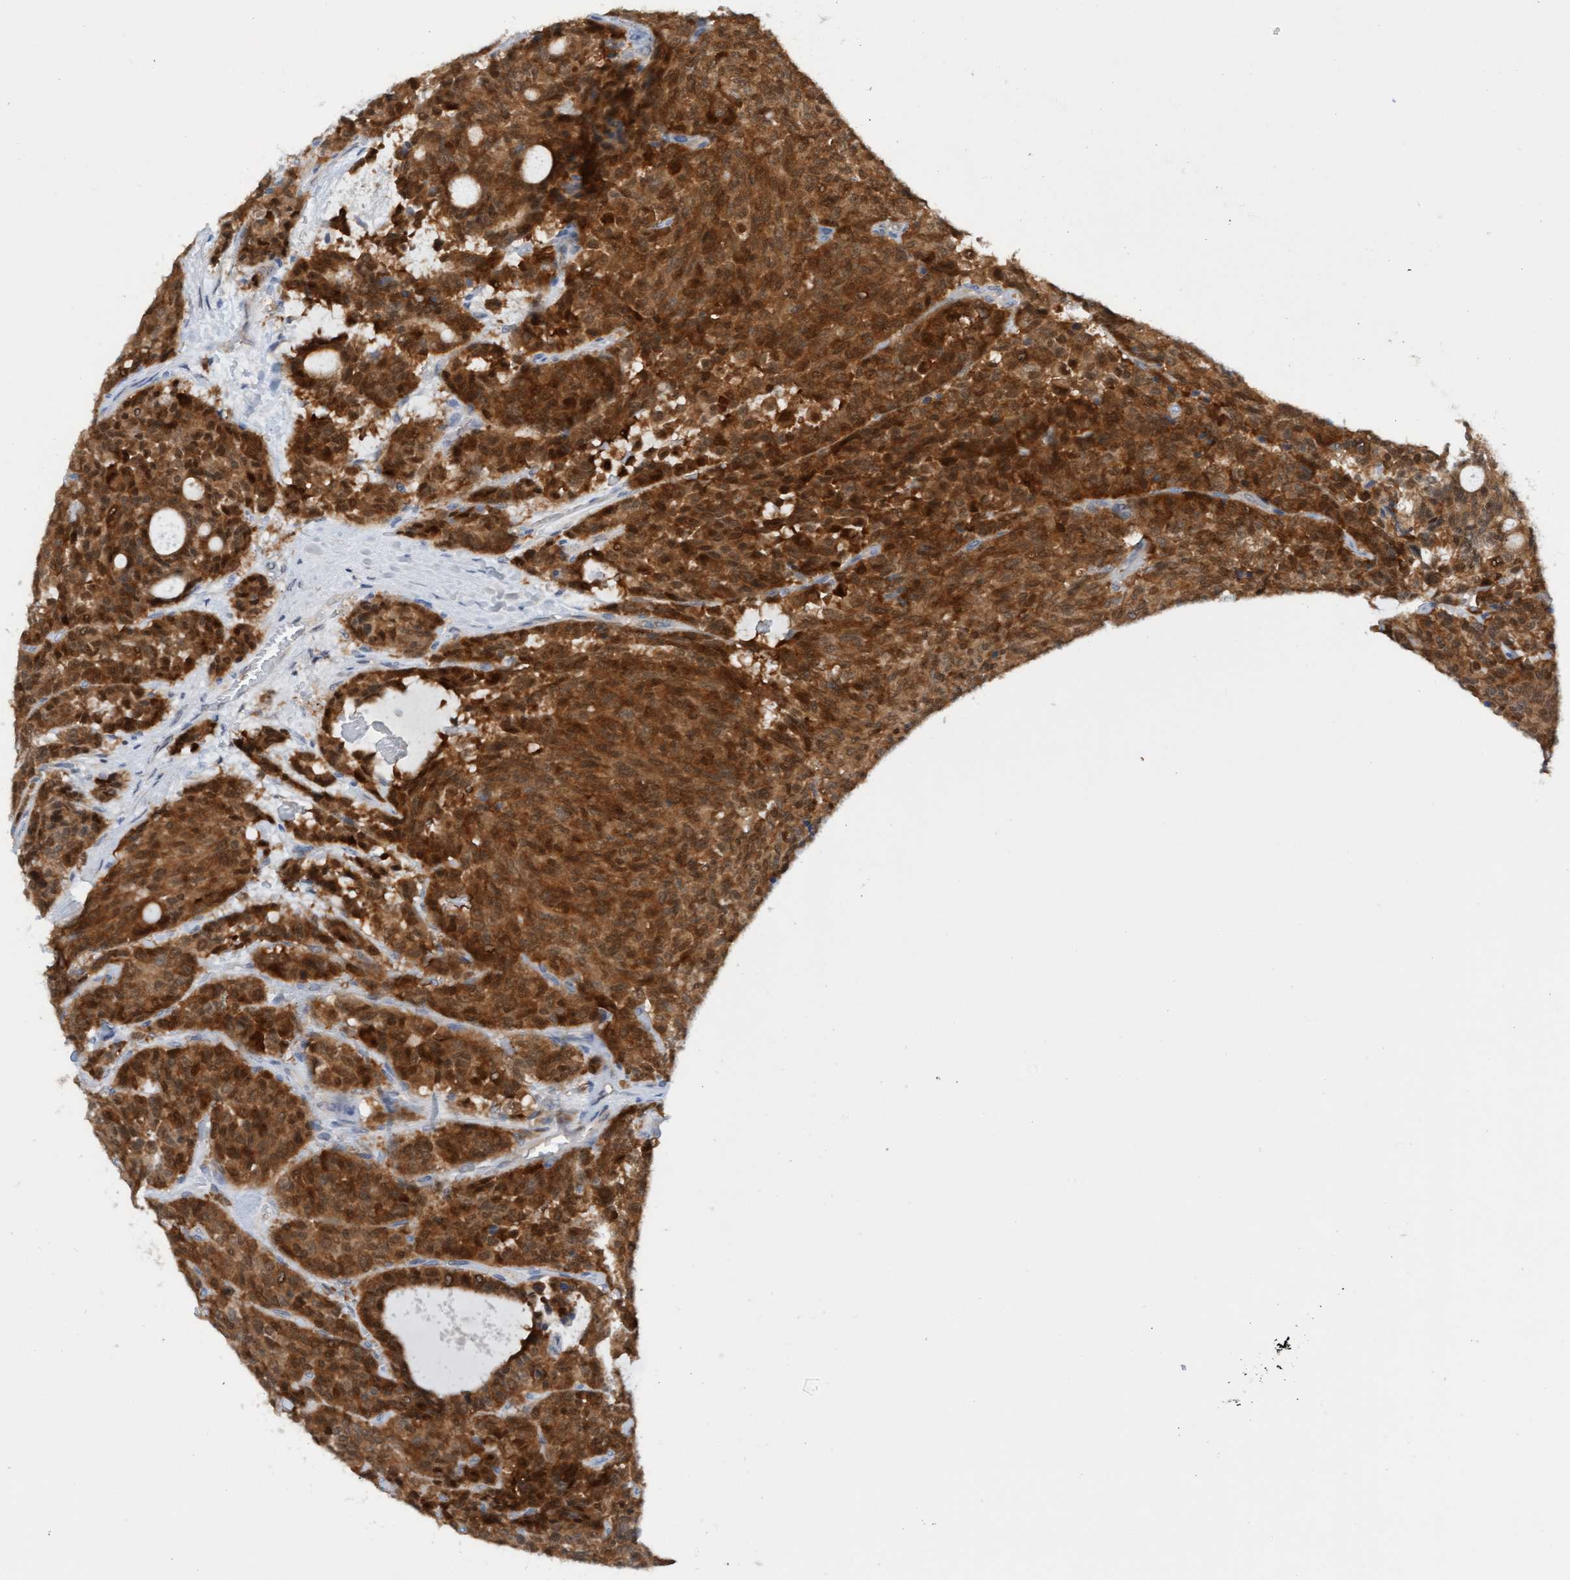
{"staining": {"intensity": "strong", "quantity": ">75%", "location": "cytoplasmic/membranous"}, "tissue": "carcinoid", "cell_type": "Tumor cells", "image_type": "cancer", "snomed": [{"axis": "morphology", "description": "Carcinoid, malignant, NOS"}, {"axis": "topography", "description": "Pancreas"}], "caption": "Immunohistochemistry micrograph of neoplastic tissue: human carcinoid (malignant) stained using IHC shows high levels of strong protein expression localized specifically in the cytoplasmic/membranous of tumor cells, appearing as a cytoplasmic/membranous brown color.", "gene": "AMZ2", "patient": {"sex": "female", "age": 54}}